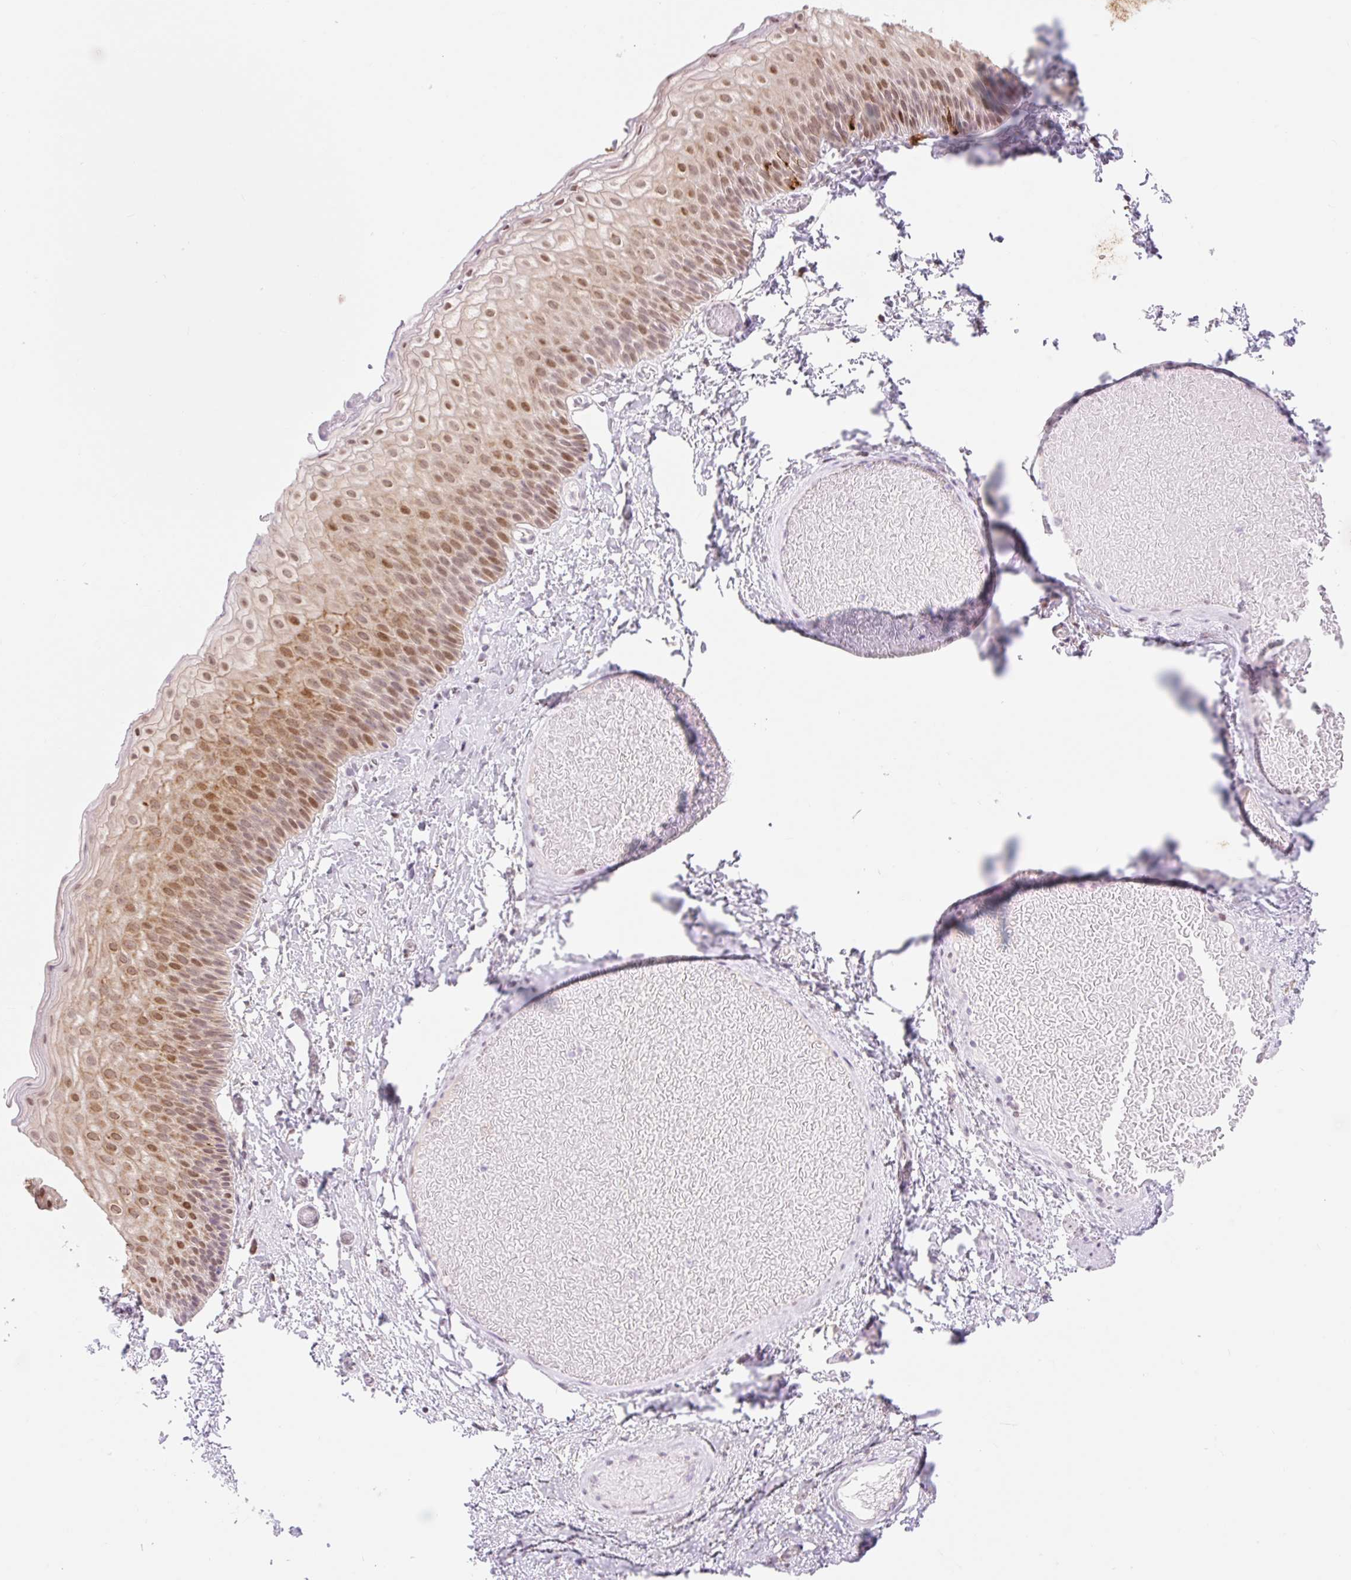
{"staining": {"intensity": "moderate", "quantity": ">75%", "location": "cytoplasmic/membranous,nuclear"}, "tissue": "skin", "cell_type": "Epidermal cells", "image_type": "normal", "snomed": [{"axis": "morphology", "description": "Normal tissue, NOS"}, {"axis": "topography", "description": "Anal"}], "caption": "Skin stained with DAB (3,3'-diaminobenzidine) immunohistochemistry displays medium levels of moderate cytoplasmic/membranous,nuclear expression in about >75% of epidermal cells. (Brightfield microscopy of DAB IHC at high magnification).", "gene": "H2BW1", "patient": {"sex": "female", "age": 40}}